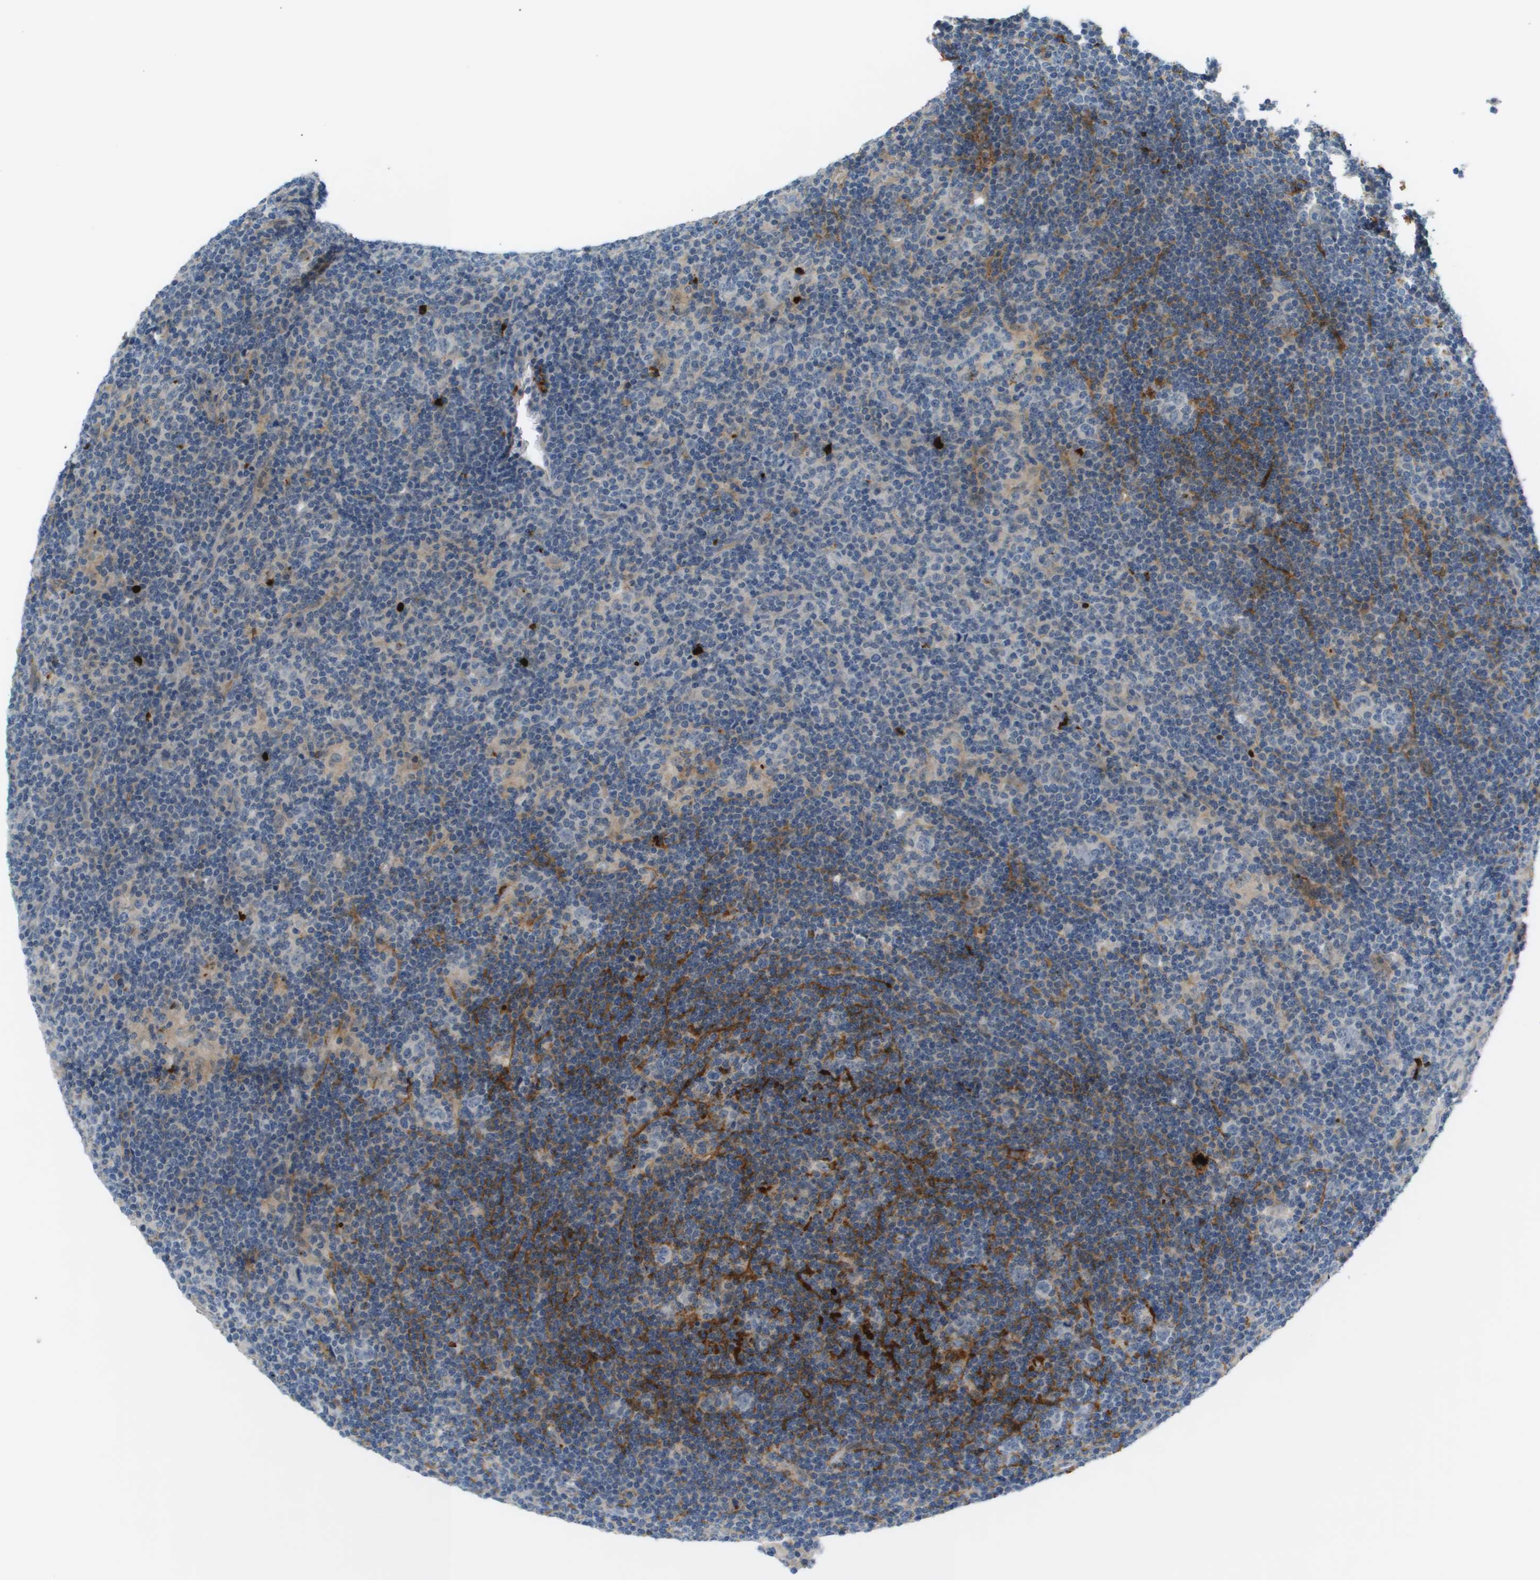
{"staining": {"intensity": "negative", "quantity": "none", "location": "none"}, "tissue": "lymphoma", "cell_type": "Tumor cells", "image_type": "cancer", "snomed": [{"axis": "morphology", "description": "Hodgkin's disease, NOS"}, {"axis": "topography", "description": "Lymph node"}], "caption": "This is a micrograph of immunohistochemistry staining of lymphoma, which shows no positivity in tumor cells.", "gene": "VTN", "patient": {"sex": "female", "age": 57}}